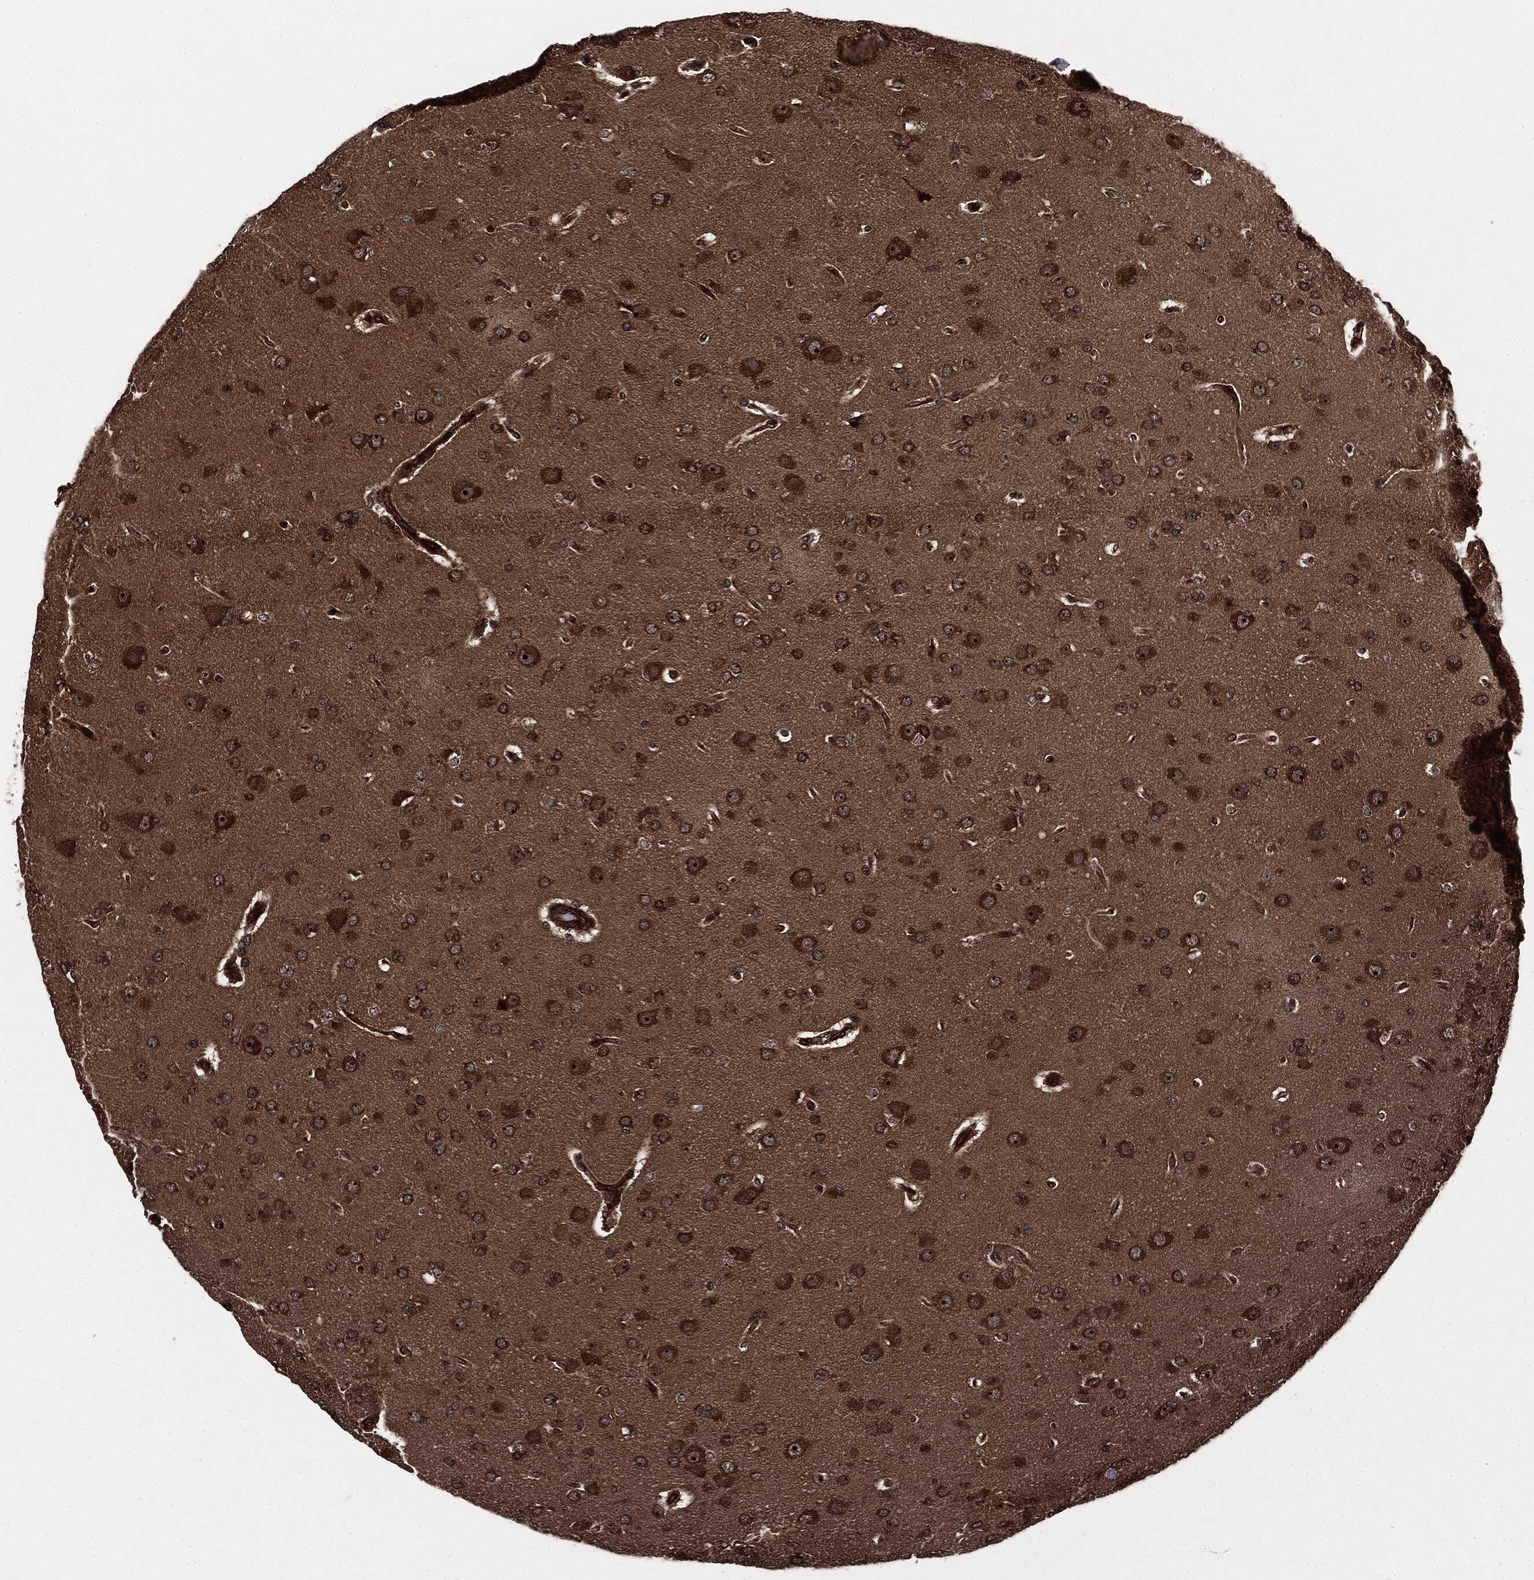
{"staining": {"intensity": "strong", "quantity": ">75%", "location": "cytoplasmic/membranous"}, "tissue": "glioma", "cell_type": "Tumor cells", "image_type": "cancer", "snomed": [{"axis": "morphology", "description": "Glioma, malignant, NOS"}, {"axis": "topography", "description": "Cerebral cortex"}], "caption": "IHC (DAB (3,3'-diaminobenzidine)) staining of glioma reveals strong cytoplasmic/membranous protein expression in about >75% of tumor cells. (IHC, brightfield microscopy, high magnification).", "gene": "CARD6", "patient": {"sex": "male", "age": 58}}